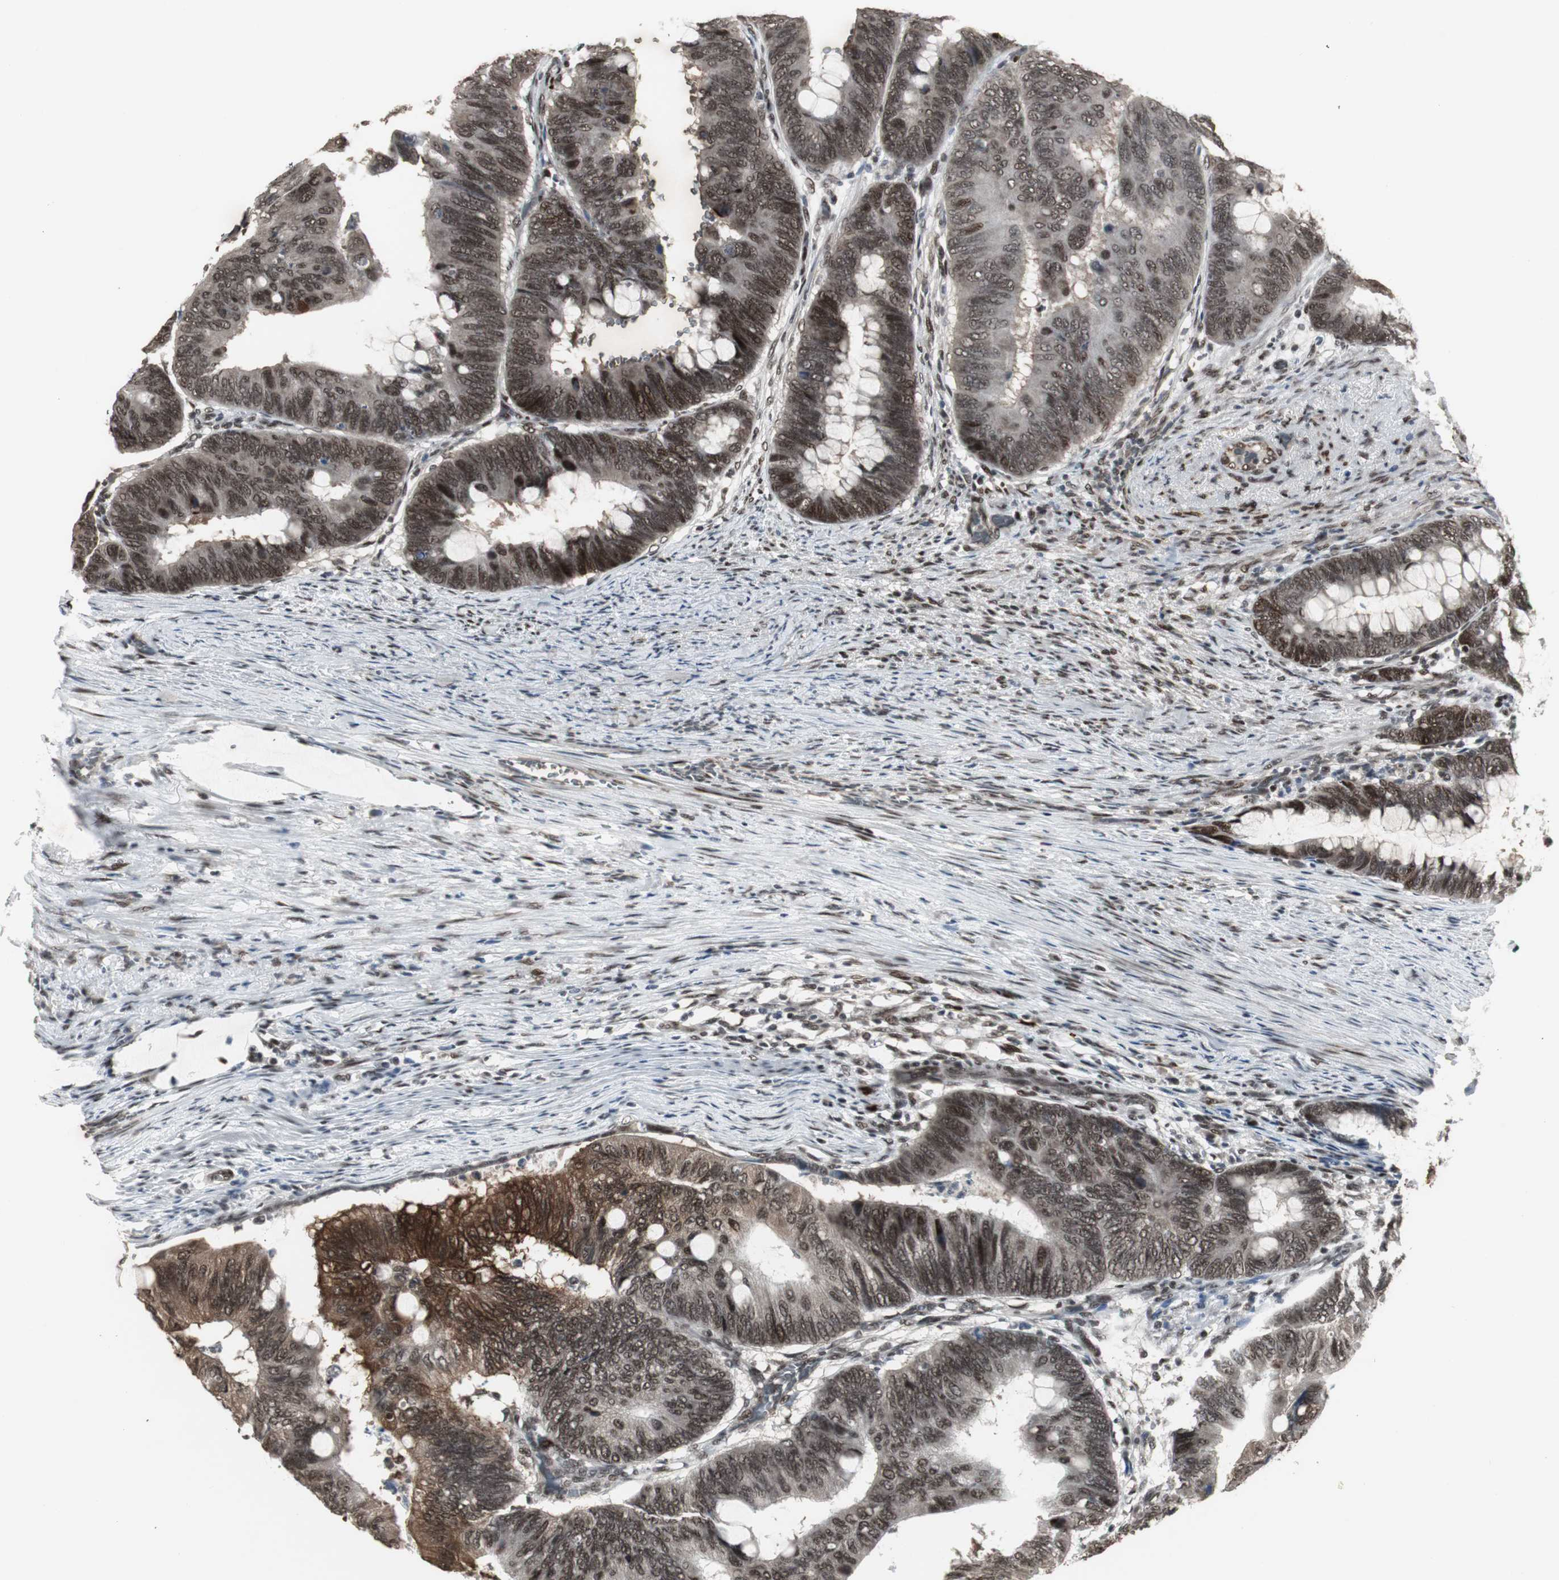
{"staining": {"intensity": "strong", "quantity": ">75%", "location": "cytoplasmic/membranous,nuclear"}, "tissue": "colorectal cancer", "cell_type": "Tumor cells", "image_type": "cancer", "snomed": [{"axis": "morphology", "description": "Normal tissue, NOS"}, {"axis": "morphology", "description": "Adenocarcinoma, NOS"}, {"axis": "topography", "description": "Rectum"}, {"axis": "topography", "description": "Peripheral nerve tissue"}], "caption": "Immunohistochemical staining of colorectal adenocarcinoma reveals high levels of strong cytoplasmic/membranous and nuclear expression in approximately >75% of tumor cells.", "gene": "TAF5", "patient": {"sex": "male", "age": 92}}